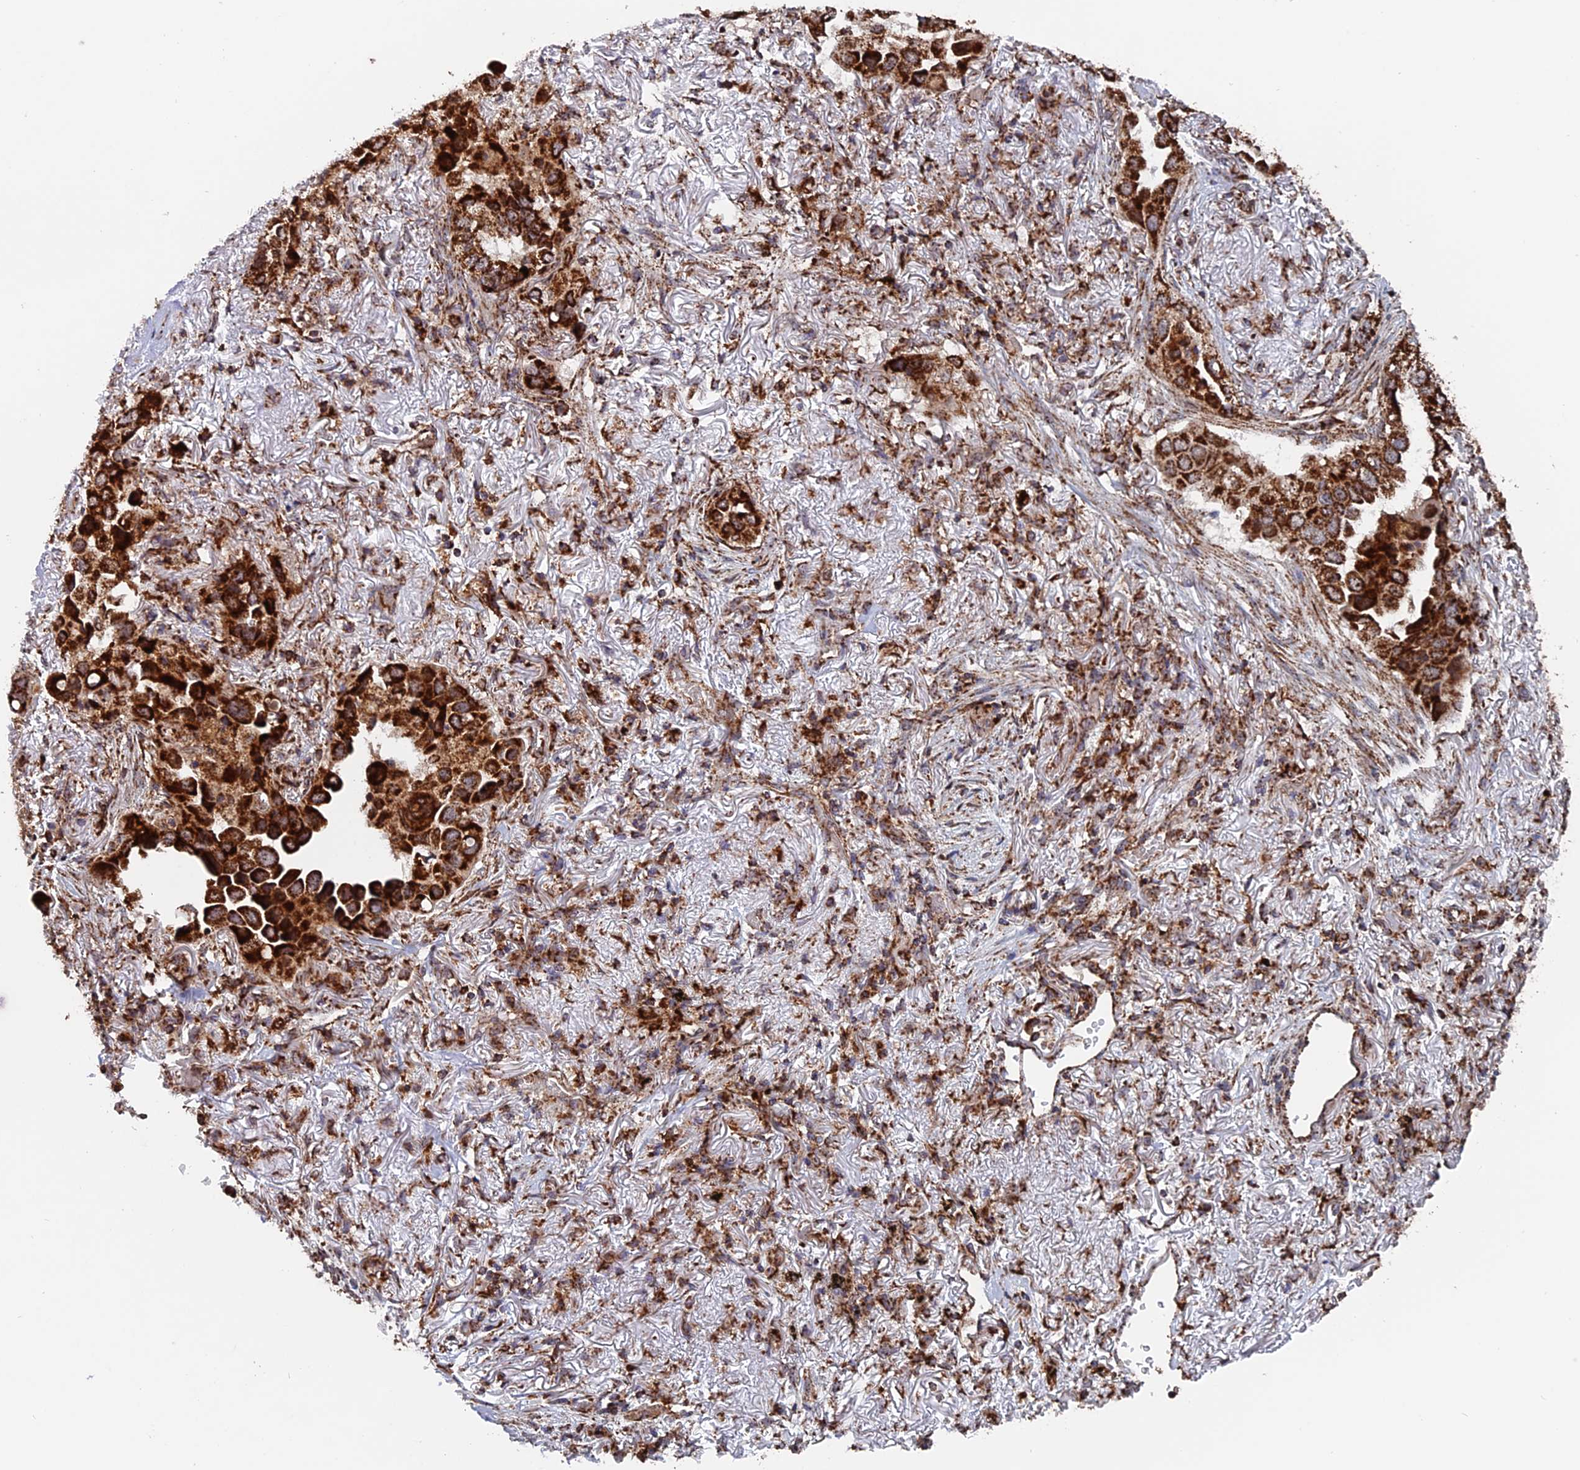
{"staining": {"intensity": "strong", "quantity": ">75%", "location": "cytoplasmic/membranous"}, "tissue": "lung cancer", "cell_type": "Tumor cells", "image_type": "cancer", "snomed": [{"axis": "morphology", "description": "Adenocarcinoma, NOS"}, {"axis": "topography", "description": "Lung"}], "caption": "Brown immunohistochemical staining in human lung adenocarcinoma displays strong cytoplasmic/membranous positivity in about >75% of tumor cells. (Brightfield microscopy of DAB IHC at high magnification).", "gene": "DTYMK", "patient": {"sex": "female", "age": 76}}